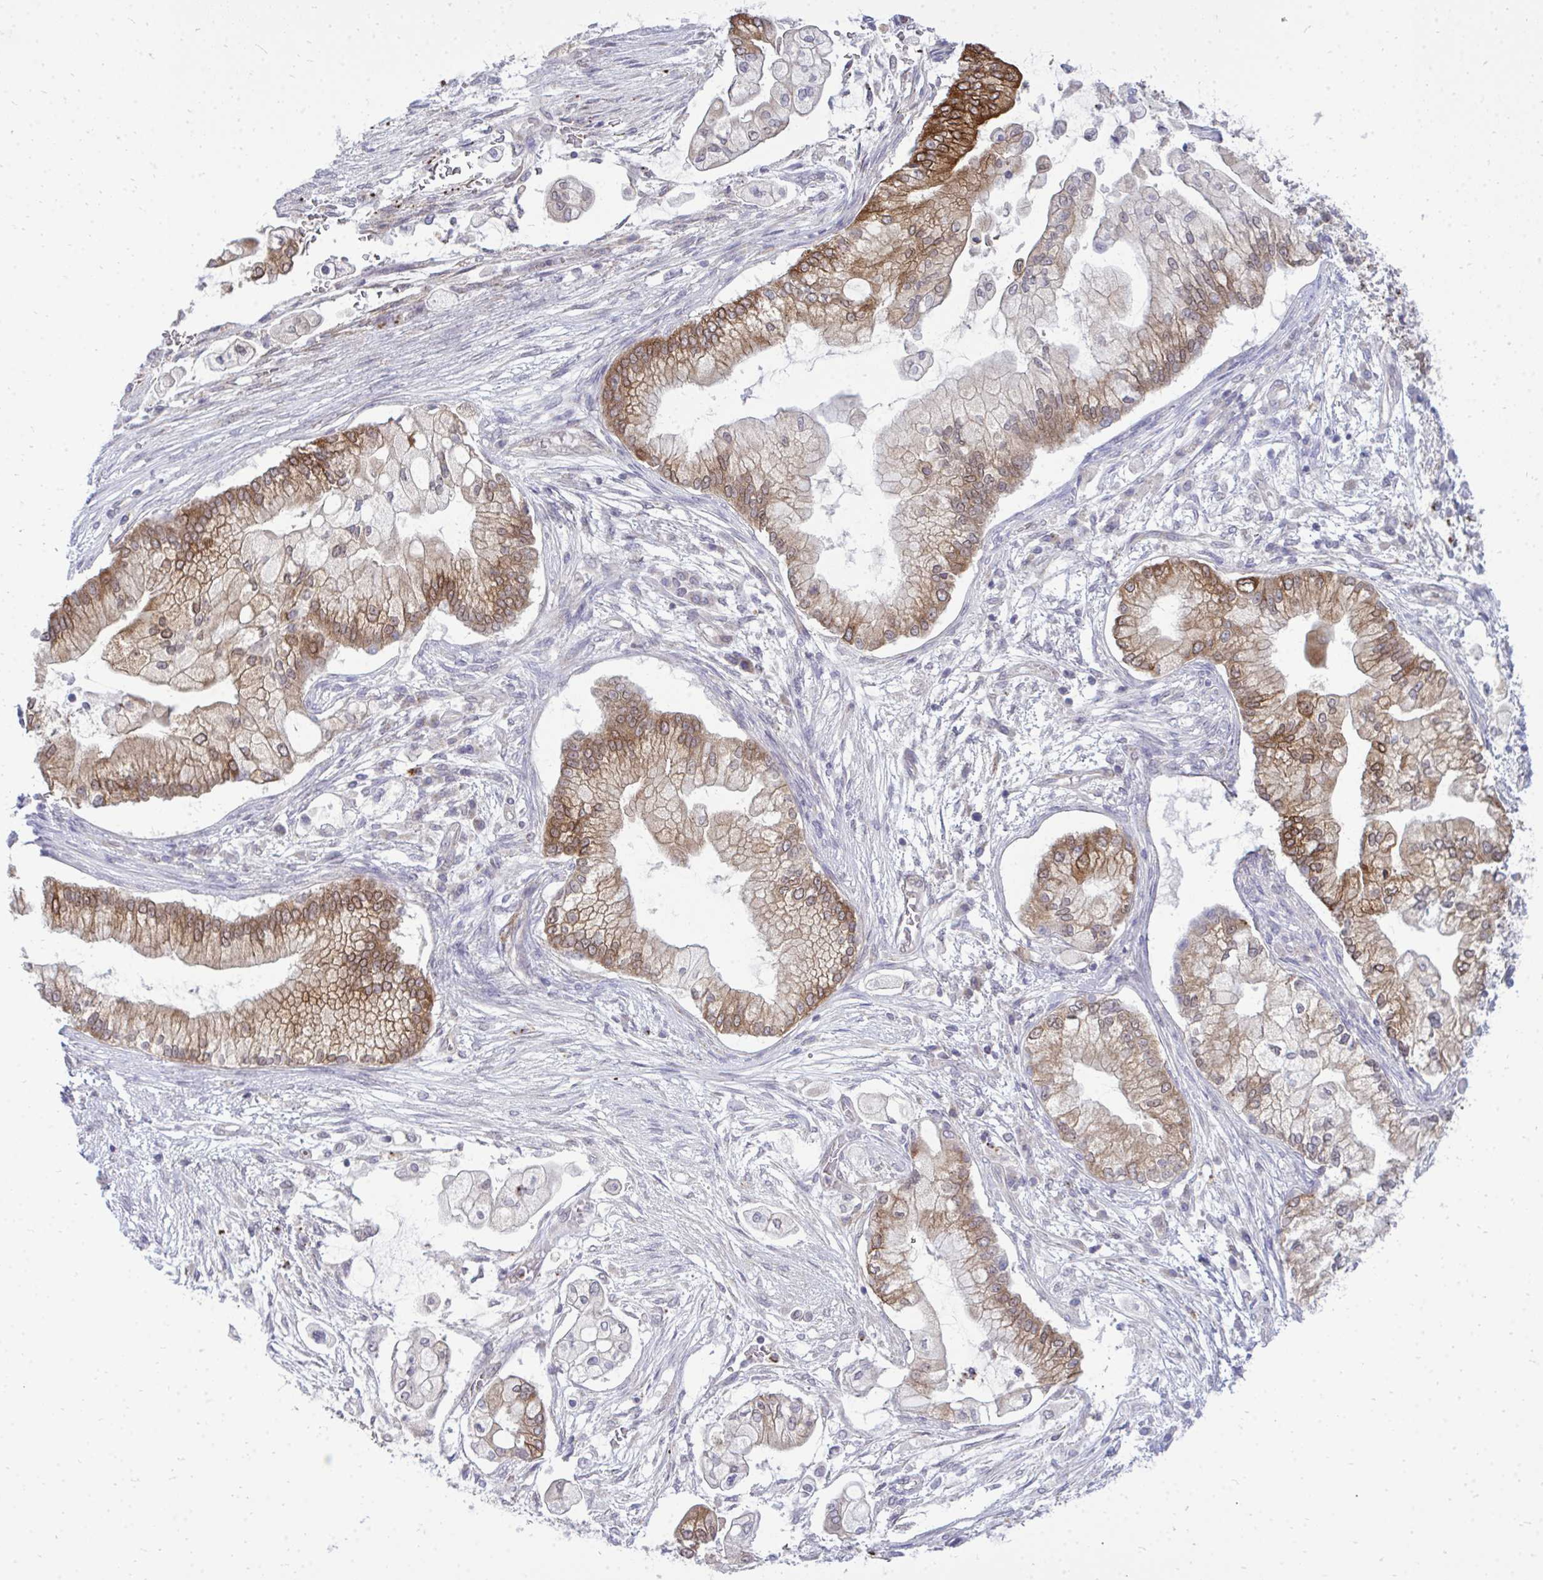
{"staining": {"intensity": "moderate", "quantity": "25%-75%", "location": "cytoplasmic/membranous"}, "tissue": "pancreatic cancer", "cell_type": "Tumor cells", "image_type": "cancer", "snomed": [{"axis": "morphology", "description": "Adenocarcinoma, NOS"}, {"axis": "topography", "description": "Pancreas"}], "caption": "Protein expression analysis of pancreatic adenocarcinoma displays moderate cytoplasmic/membranous positivity in approximately 25%-75% of tumor cells.", "gene": "ACSL5", "patient": {"sex": "female", "age": 69}}